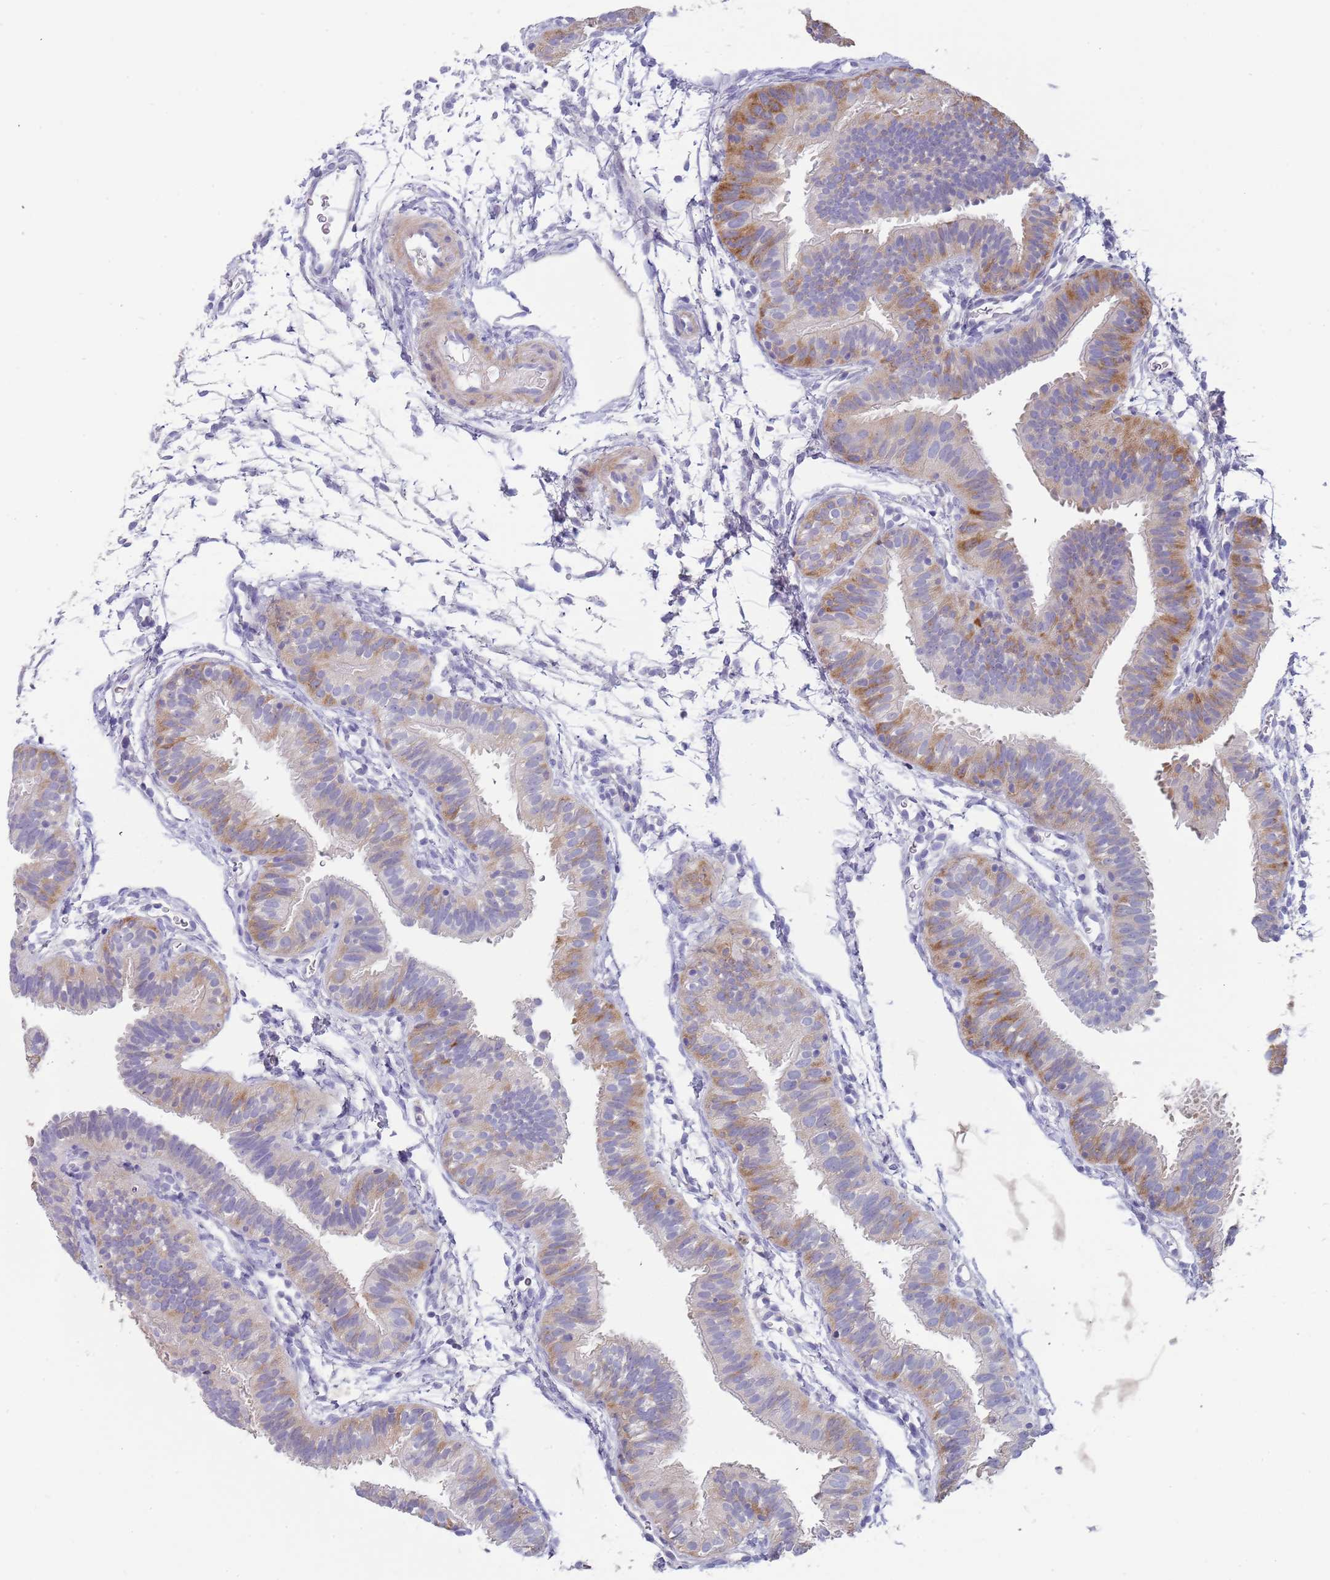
{"staining": {"intensity": "moderate", "quantity": "25%-75%", "location": "cytoplasmic/membranous"}, "tissue": "fallopian tube", "cell_type": "Glandular cells", "image_type": "normal", "snomed": [{"axis": "morphology", "description": "Normal tissue, NOS"}, {"axis": "topography", "description": "Fallopian tube"}], "caption": "Immunohistochemistry (IHC) histopathology image of benign fallopian tube: human fallopian tube stained using immunohistochemistry exhibits medium levels of moderate protein expression localized specifically in the cytoplasmic/membranous of glandular cells, appearing as a cytoplasmic/membranous brown color.", "gene": "SUSD1", "patient": {"sex": "female", "age": 35}}